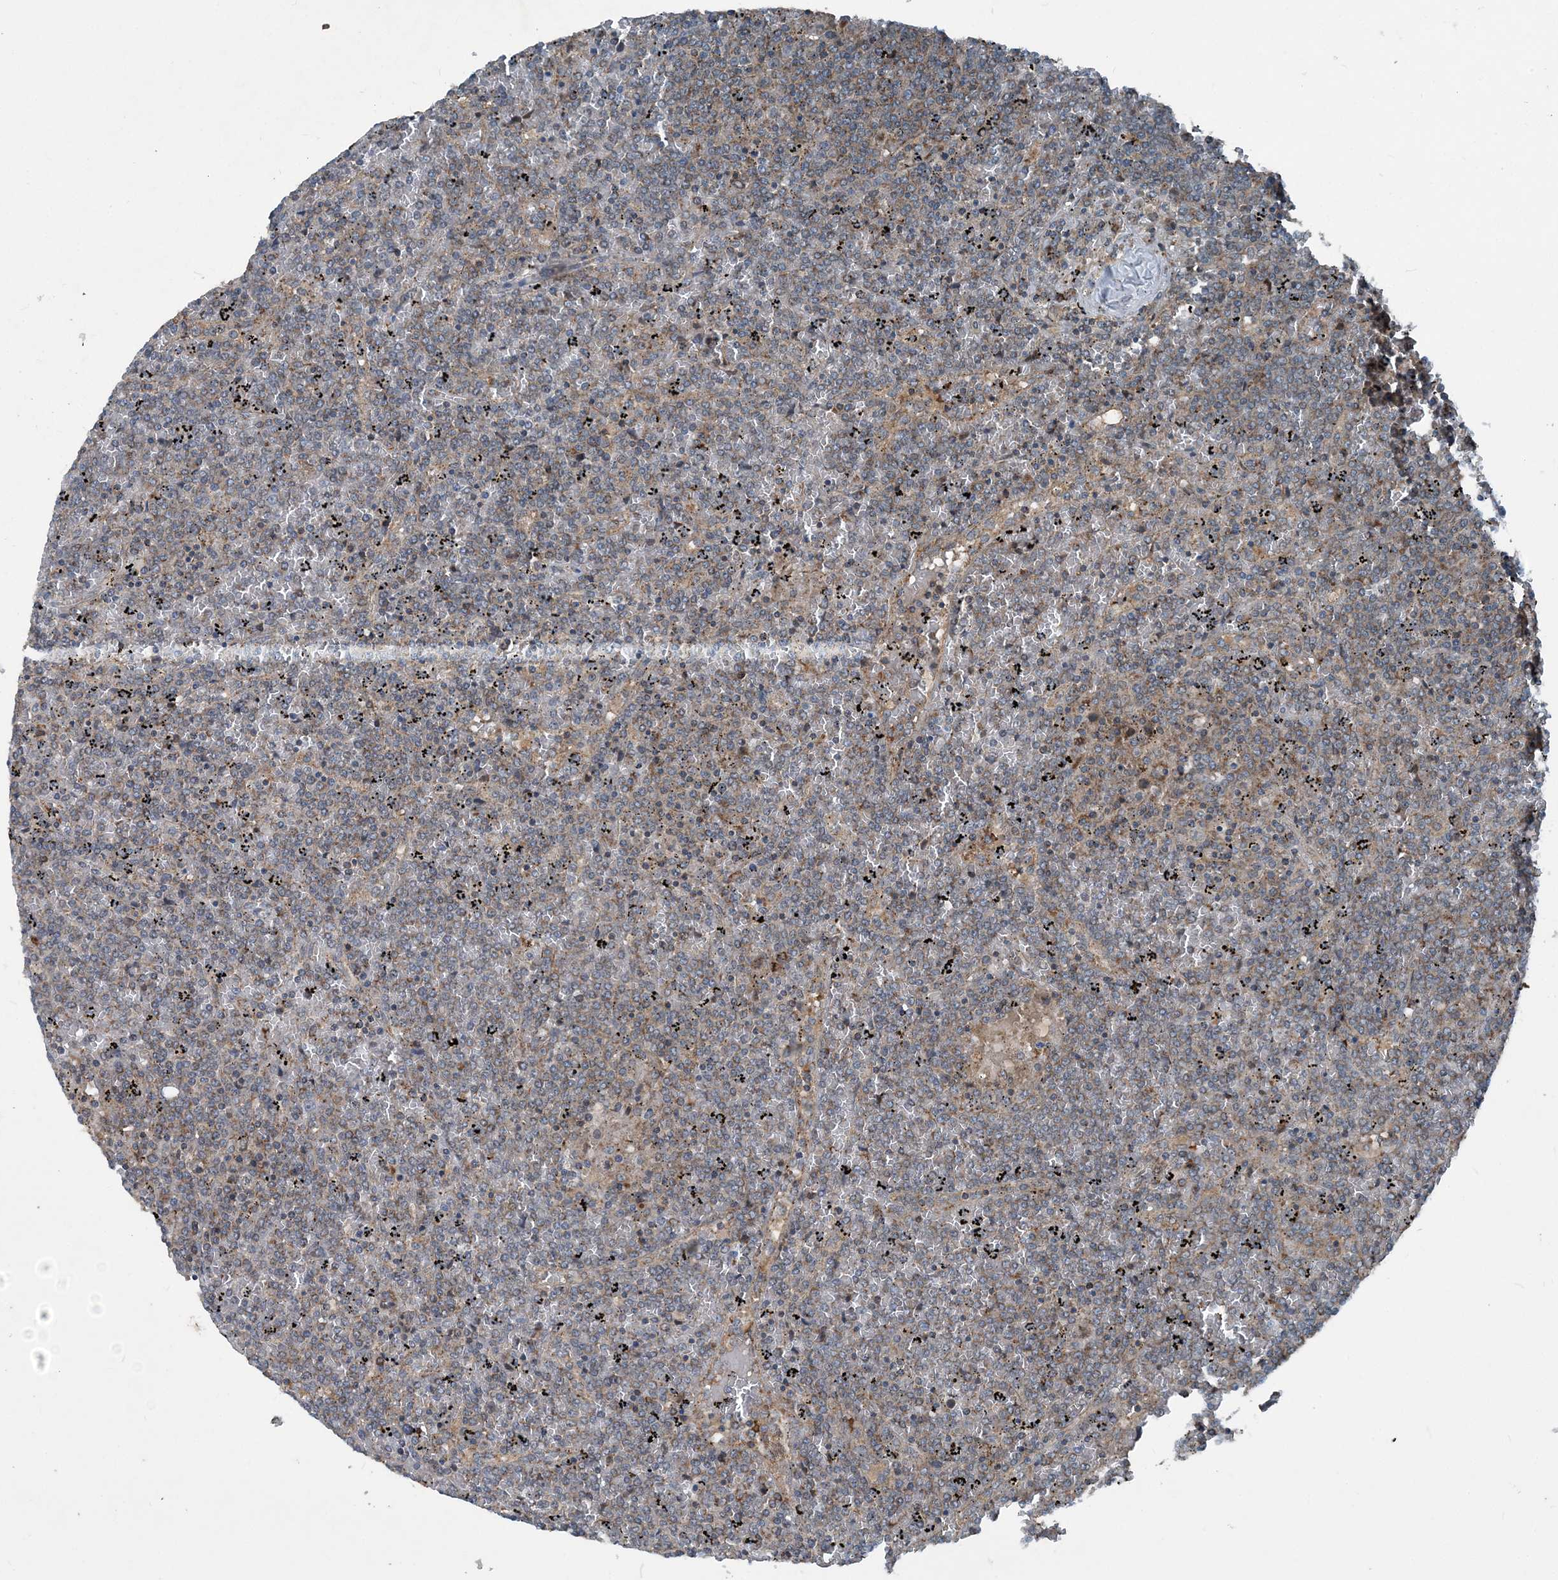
{"staining": {"intensity": "weak", "quantity": "25%-75%", "location": "cytoplasmic/membranous"}, "tissue": "lymphoma", "cell_type": "Tumor cells", "image_type": "cancer", "snomed": [{"axis": "morphology", "description": "Malignant lymphoma, non-Hodgkin's type, Low grade"}, {"axis": "topography", "description": "Spleen"}], "caption": "A micrograph of human lymphoma stained for a protein demonstrates weak cytoplasmic/membranous brown staining in tumor cells. The staining is performed using DAB (3,3'-diaminobenzidine) brown chromogen to label protein expression. The nuclei are counter-stained blue using hematoxylin.", "gene": "NDUFA2", "patient": {"sex": "female", "age": 19}}